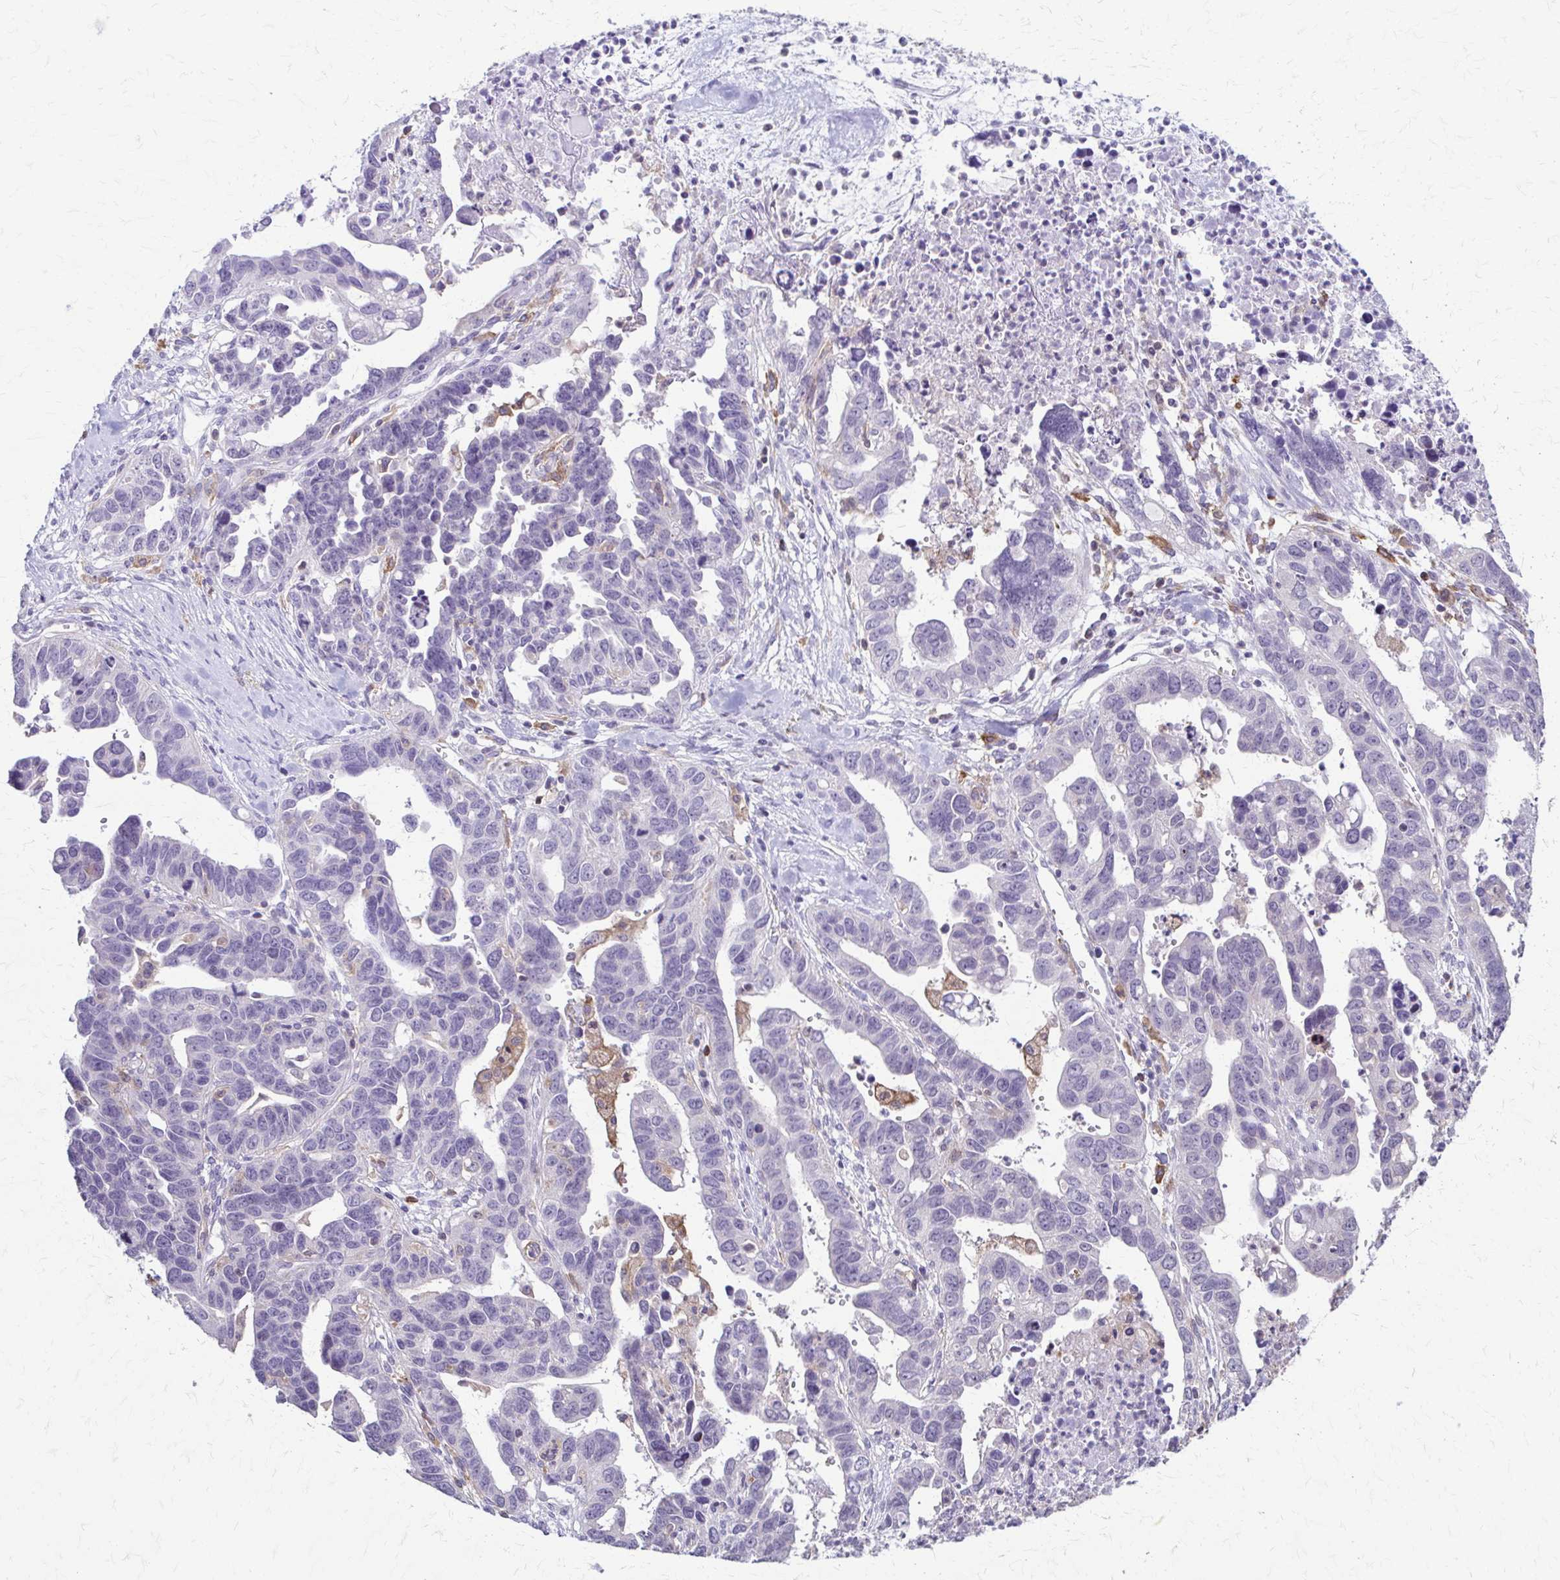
{"staining": {"intensity": "negative", "quantity": "none", "location": "none"}, "tissue": "ovarian cancer", "cell_type": "Tumor cells", "image_type": "cancer", "snomed": [{"axis": "morphology", "description": "Cystadenocarcinoma, serous, NOS"}, {"axis": "topography", "description": "Ovary"}], "caption": "High power microscopy image of an immunohistochemistry (IHC) image of ovarian cancer (serous cystadenocarcinoma), revealing no significant positivity in tumor cells.", "gene": "PIK3AP1", "patient": {"sex": "female", "age": 69}}